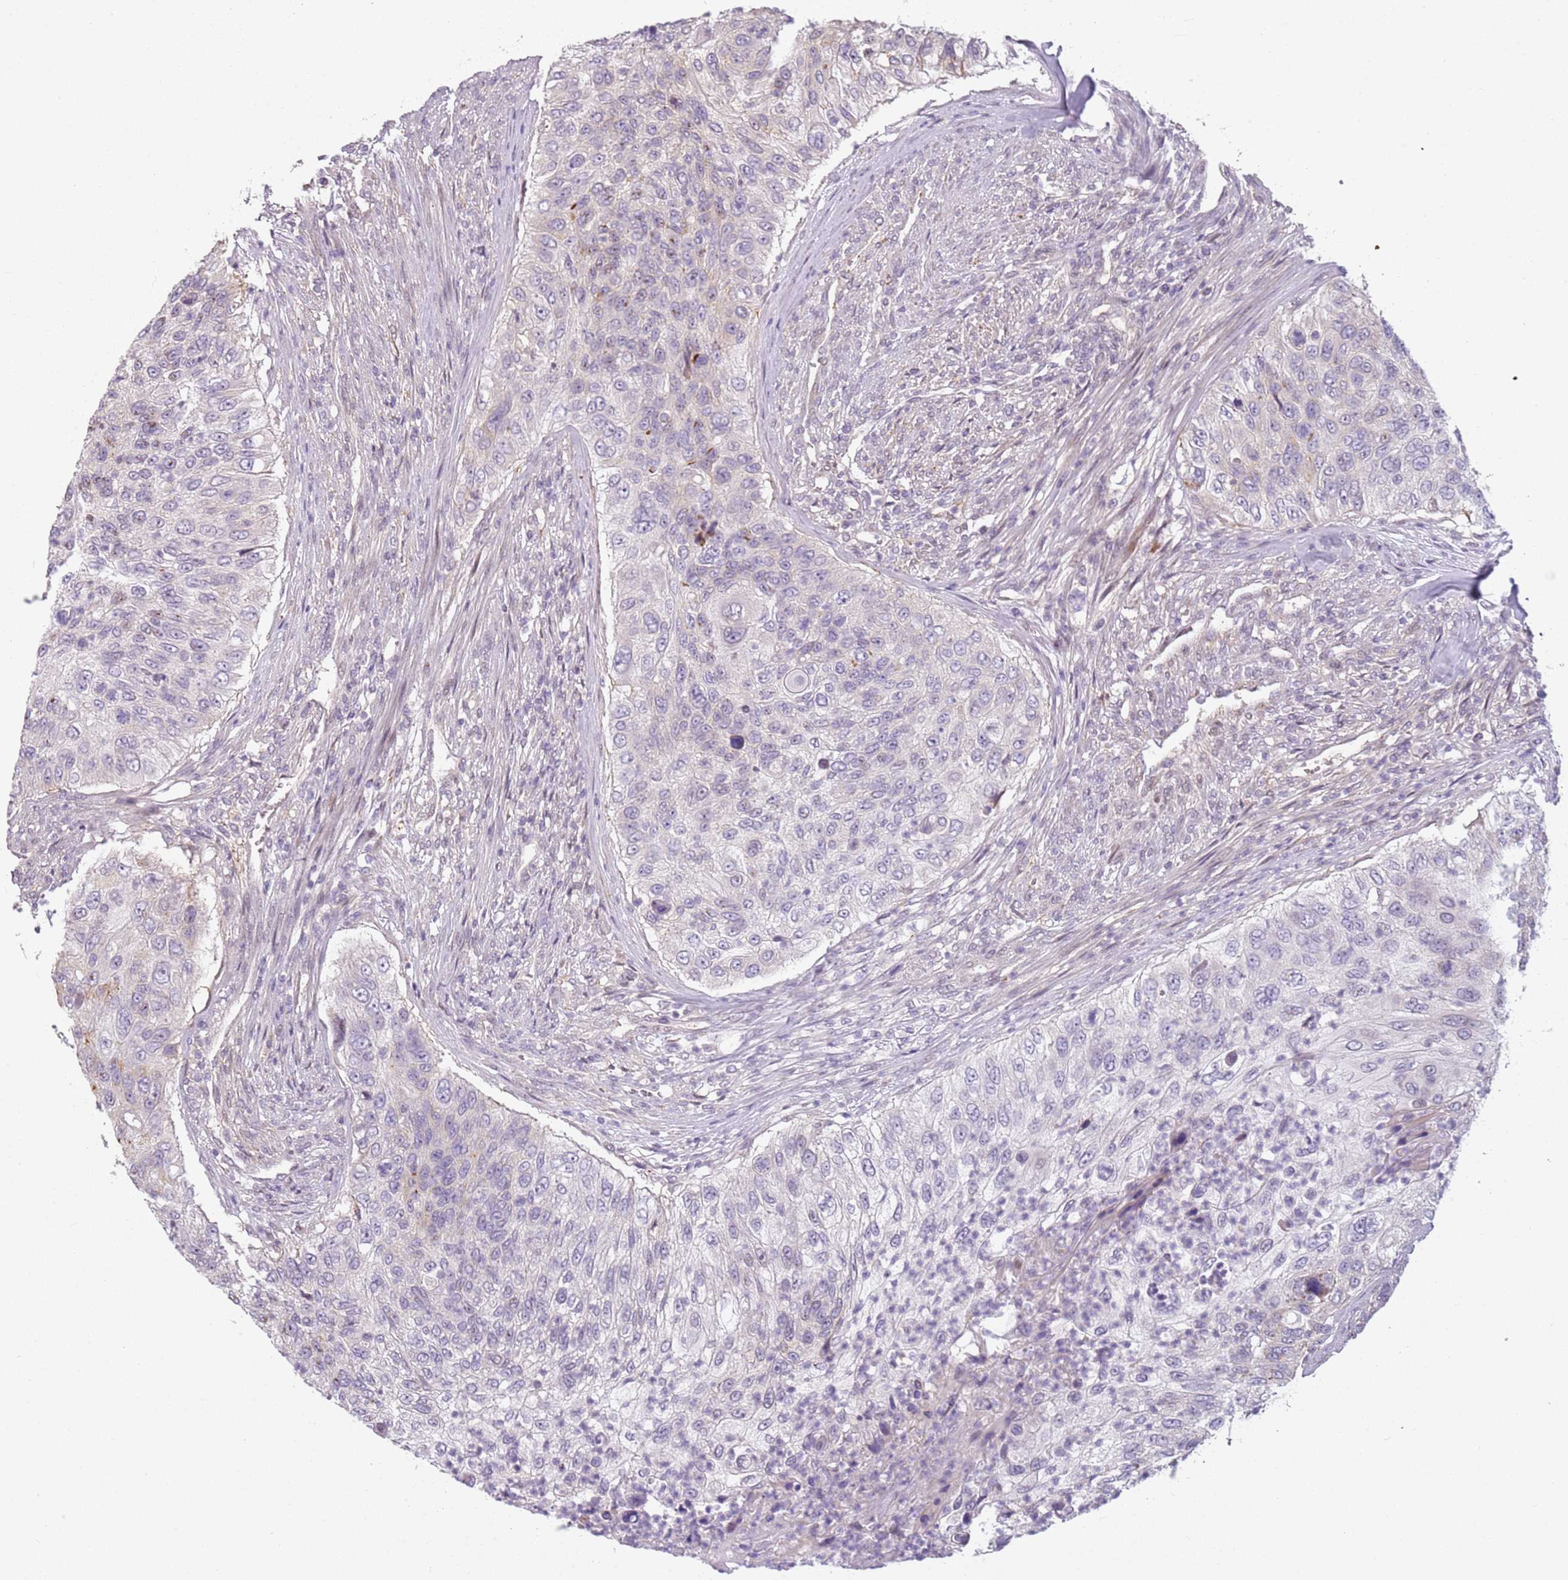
{"staining": {"intensity": "negative", "quantity": "none", "location": "none"}, "tissue": "urothelial cancer", "cell_type": "Tumor cells", "image_type": "cancer", "snomed": [{"axis": "morphology", "description": "Urothelial carcinoma, High grade"}, {"axis": "topography", "description": "Urinary bladder"}], "caption": "IHC micrograph of neoplastic tissue: human high-grade urothelial carcinoma stained with DAB (3,3'-diaminobenzidine) demonstrates no significant protein expression in tumor cells. (DAB immunohistochemistry (IHC) with hematoxylin counter stain).", "gene": "DEFB116", "patient": {"sex": "female", "age": 60}}